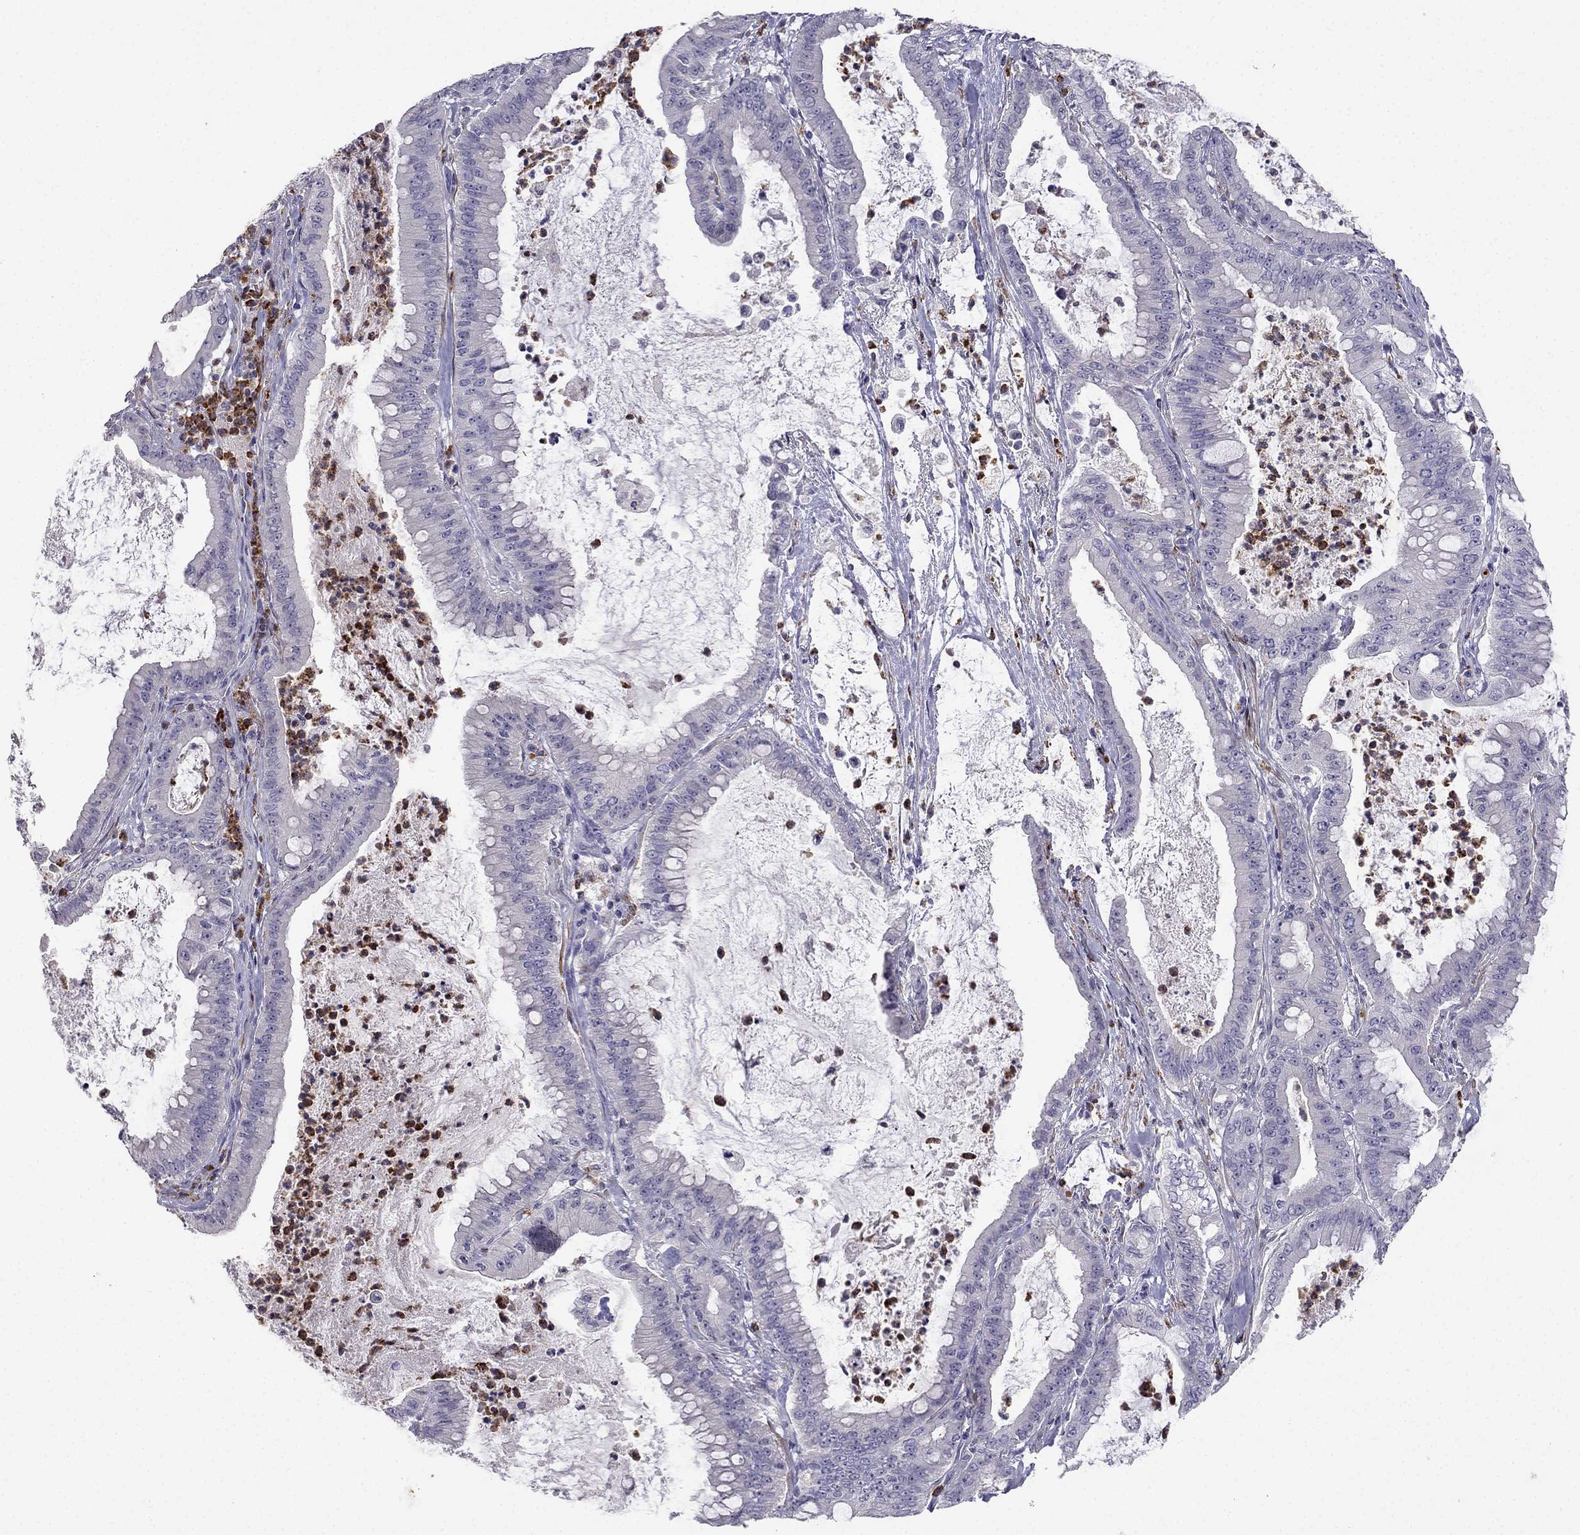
{"staining": {"intensity": "negative", "quantity": "none", "location": "none"}, "tissue": "pancreatic cancer", "cell_type": "Tumor cells", "image_type": "cancer", "snomed": [{"axis": "morphology", "description": "Adenocarcinoma, NOS"}, {"axis": "topography", "description": "Pancreas"}], "caption": "An image of human adenocarcinoma (pancreatic) is negative for staining in tumor cells. (Immunohistochemistry, brightfield microscopy, high magnification).", "gene": "C16orf89", "patient": {"sex": "male", "age": 71}}